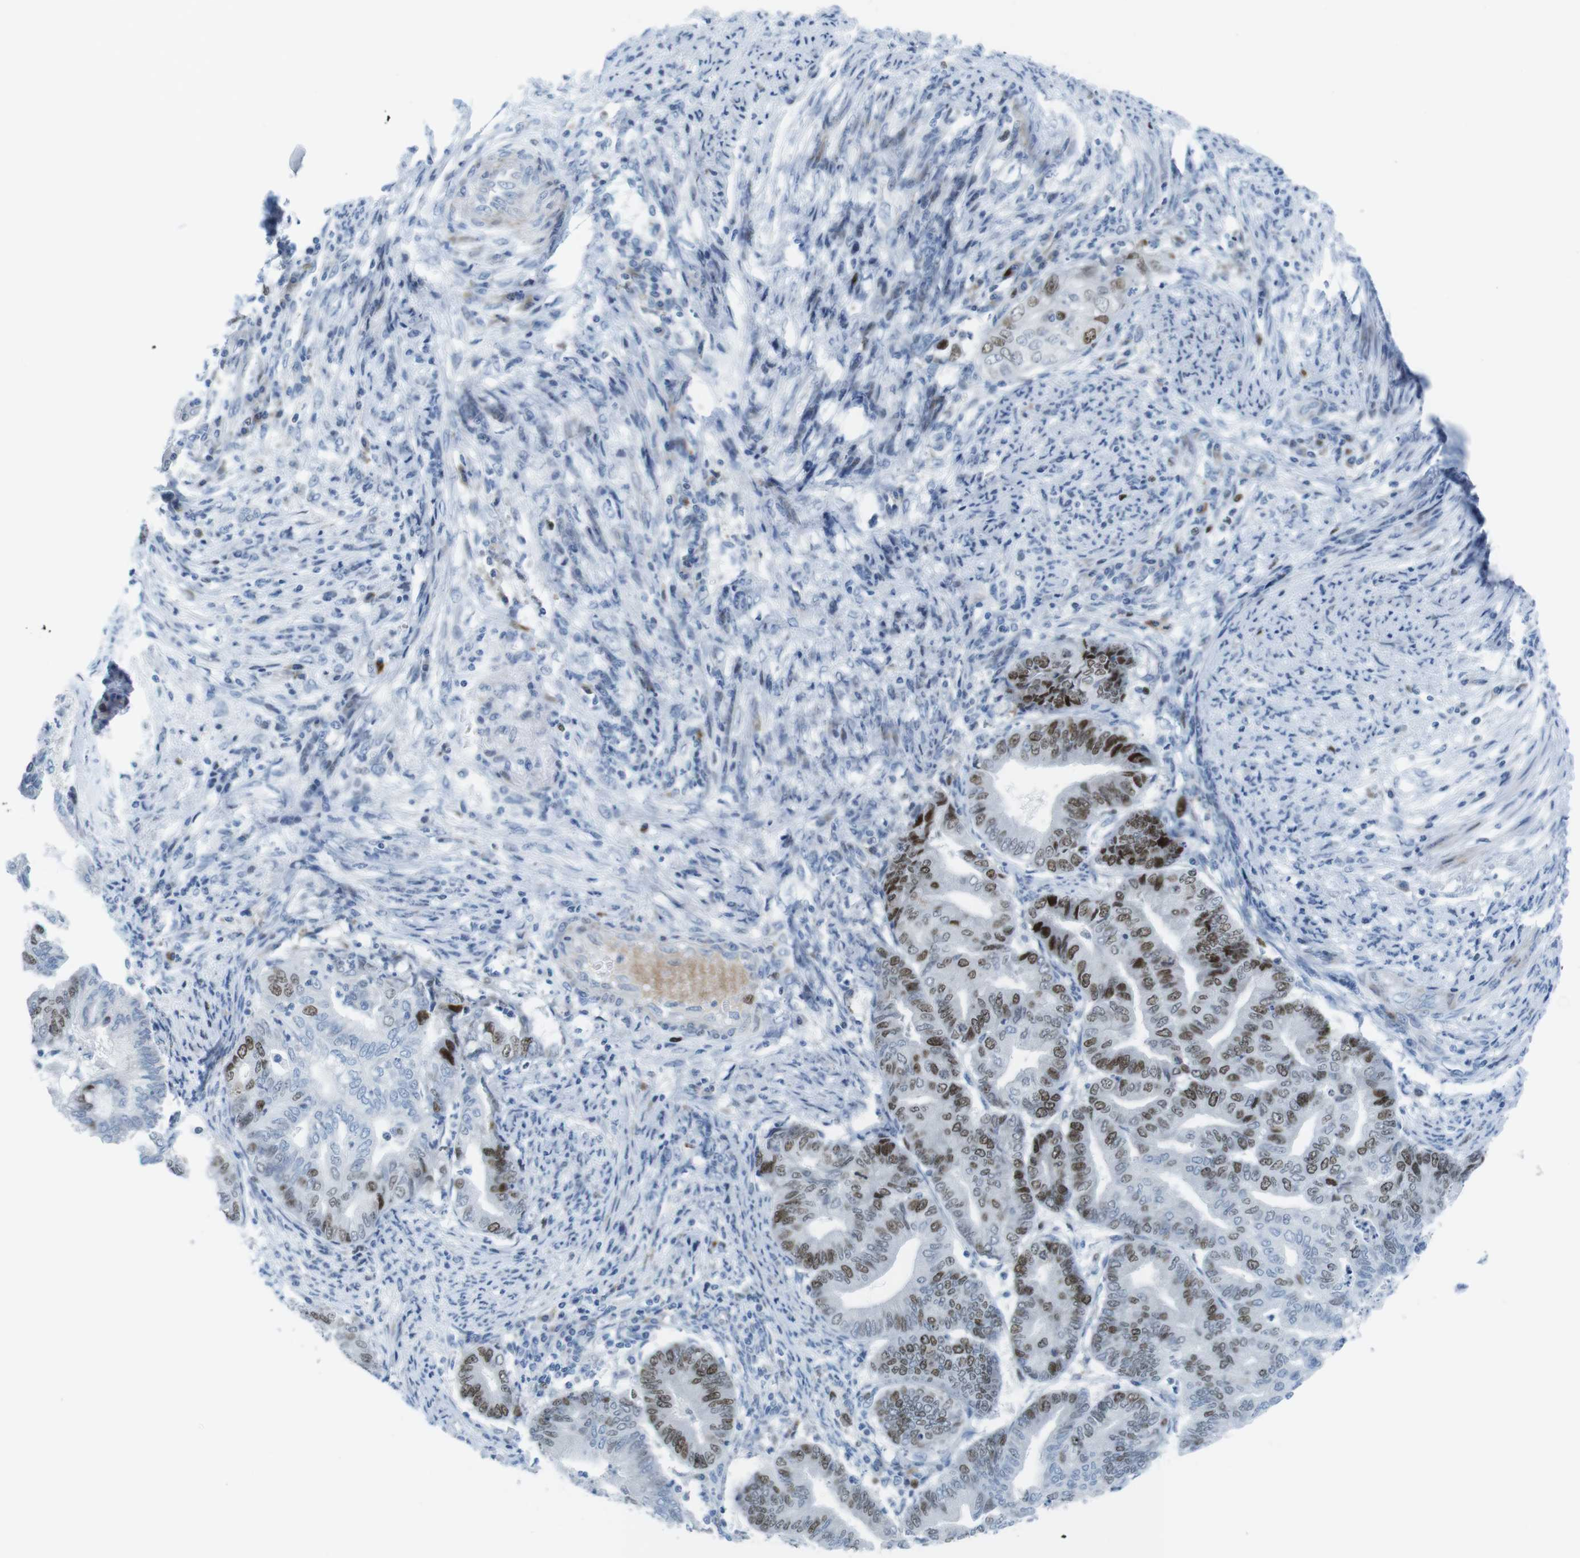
{"staining": {"intensity": "strong", "quantity": "<25%", "location": "nuclear"}, "tissue": "endometrial cancer", "cell_type": "Tumor cells", "image_type": "cancer", "snomed": [{"axis": "morphology", "description": "Adenocarcinoma, NOS"}, {"axis": "topography", "description": "Endometrium"}], "caption": "Strong nuclear protein expression is present in about <25% of tumor cells in endometrial cancer.", "gene": "CHAF1A", "patient": {"sex": "female", "age": 79}}